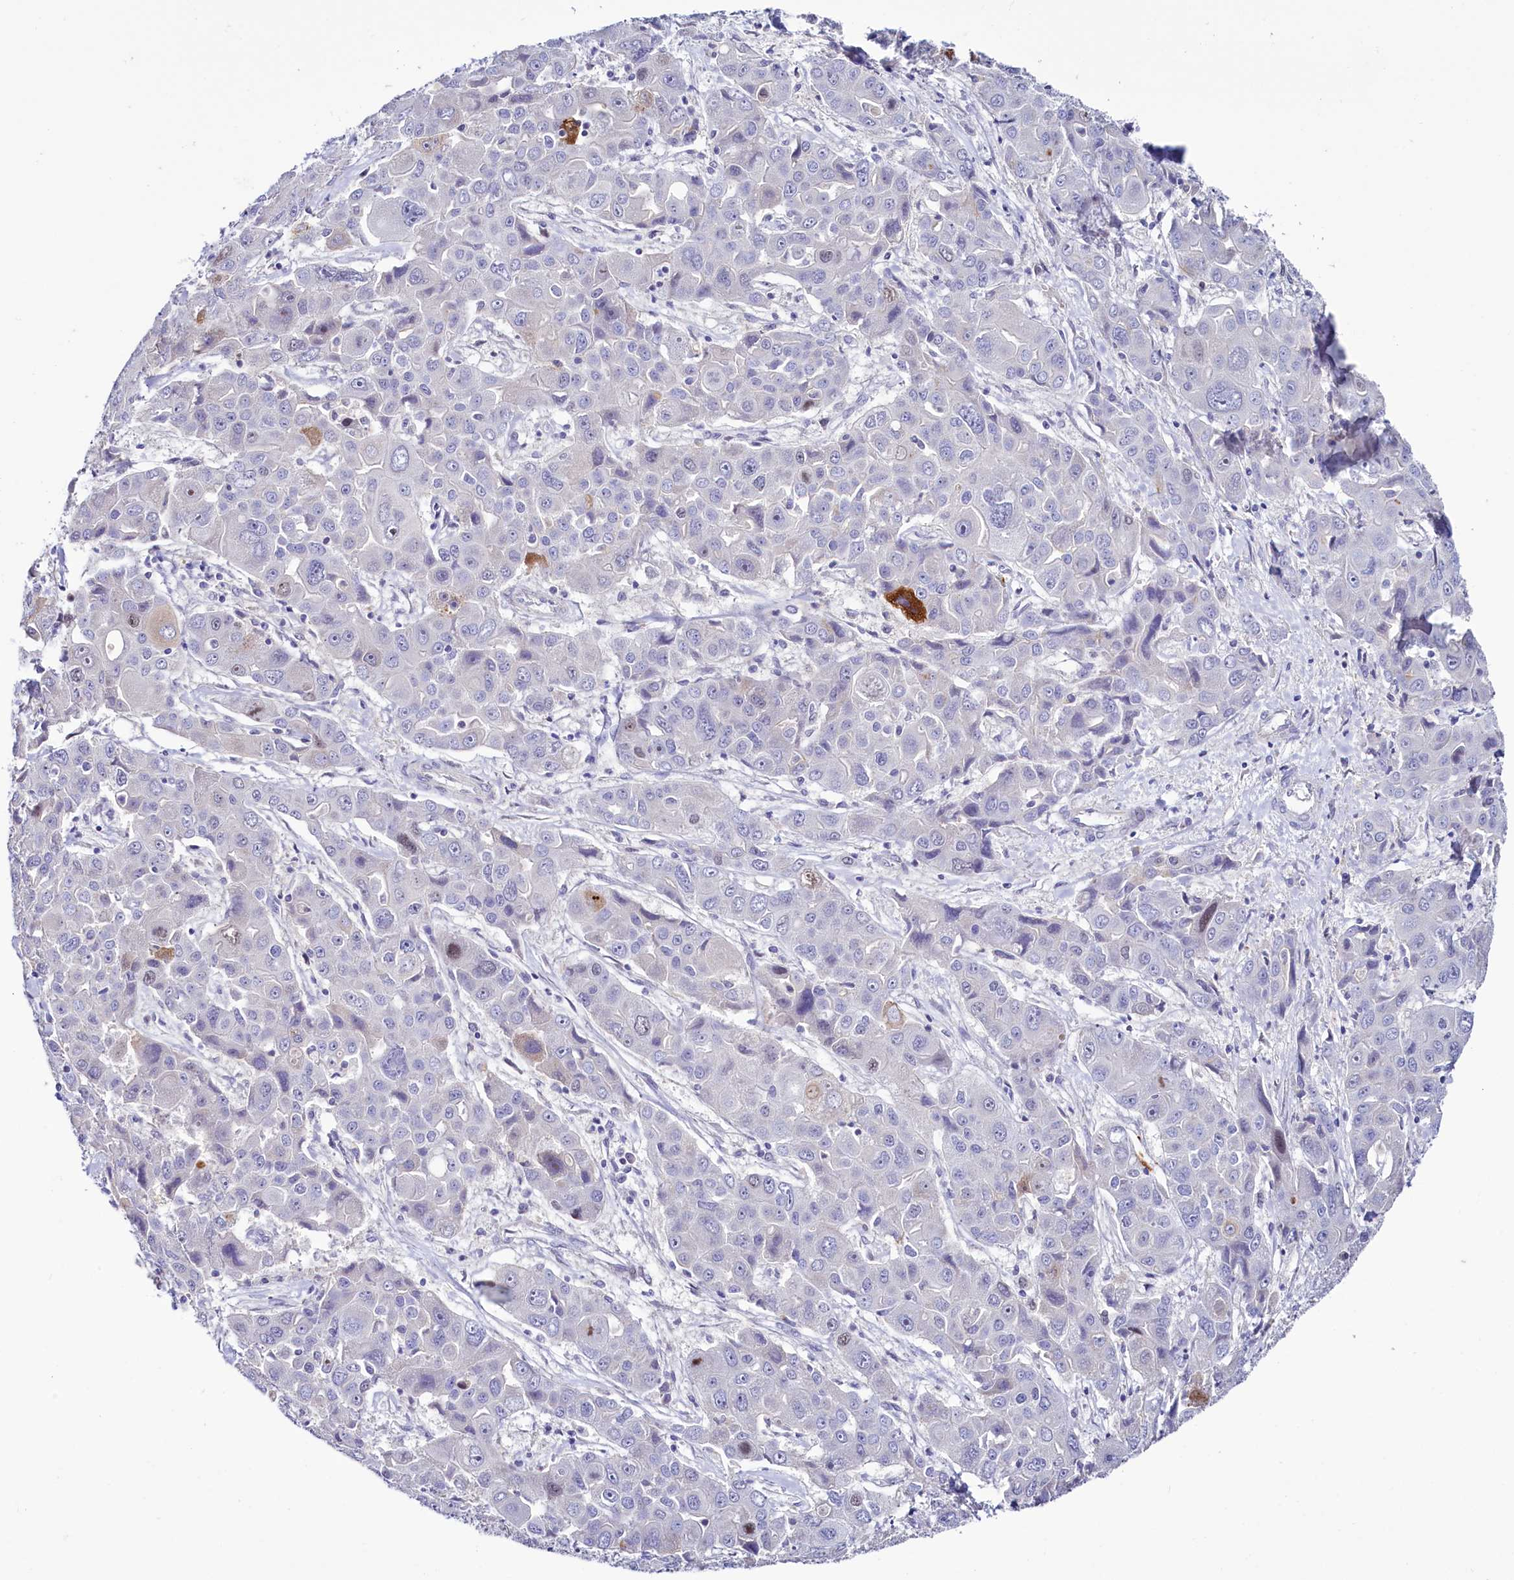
{"staining": {"intensity": "negative", "quantity": "none", "location": "none"}, "tissue": "liver cancer", "cell_type": "Tumor cells", "image_type": "cancer", "snomed": [{"axis": "morphology", "description": "Cholangiocarcinoma"}, {"axis": "topography", "description": "Liver"}], "caption": "An immunohistochemistry (IHC) photomicrograph of cholangiocarcinoma (liver) is shown. There is no staining in tumor cells of cholangiocarcinoma (liver). (Brightfield microscopy of DAB (3,3'-diaminobenzidine) immunohistochemistry at high magnification).", "gene": "FAM111B", "patient": {"sex": "male", "age": 67}}